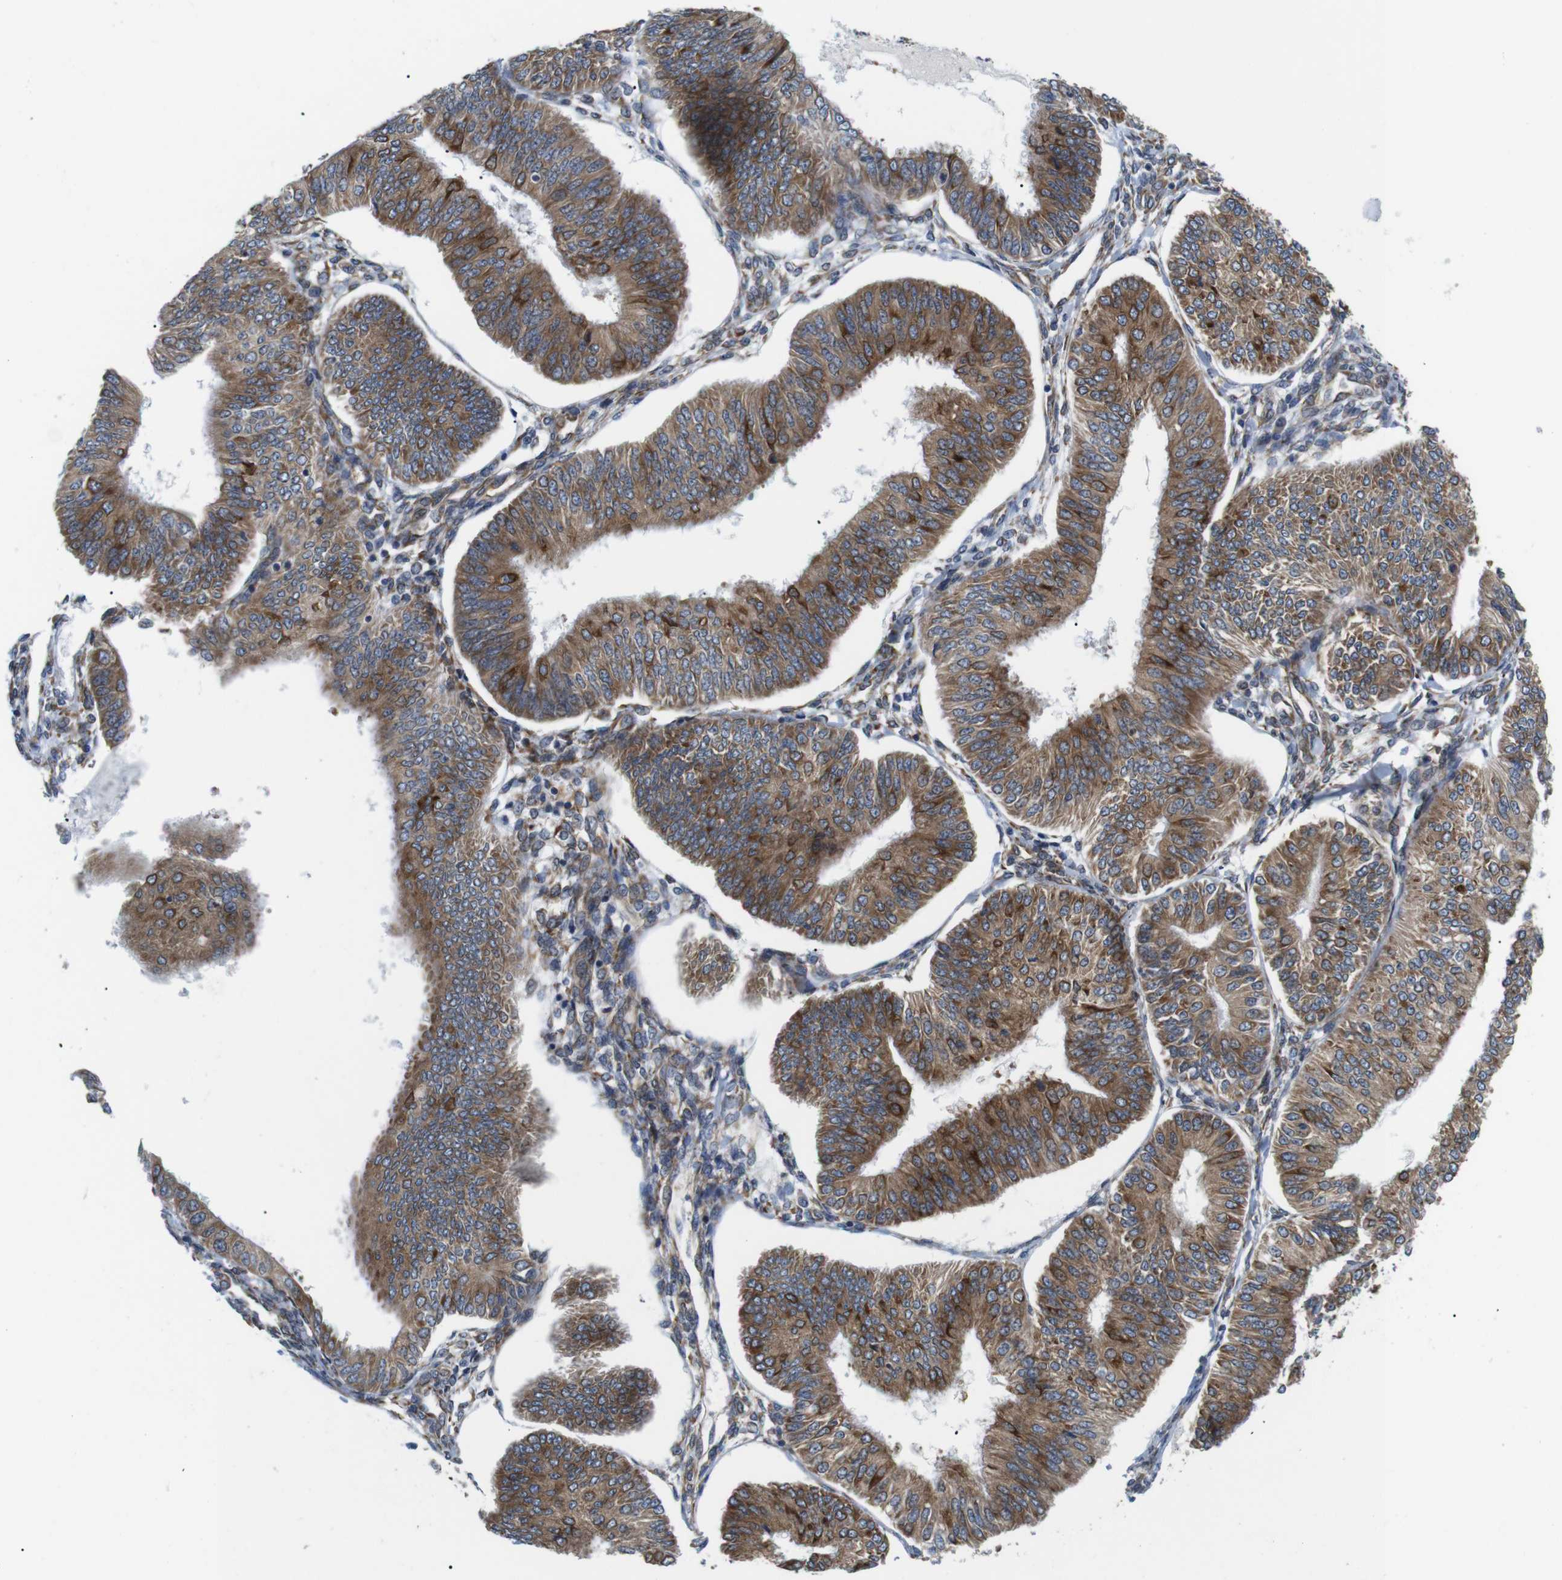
{"staining": {"intensity": "moderate", "quantity": ">75%", "location": "cytoplasmic/membranous"}, "tissue": "endometrial cancer", "cell_type": "Tumor cells", "image_type": "cancer", "snomed": [{"axis": "morphology", "description": "Adenocarcinoma, NOS"}, {"axis": "topography", "description": "Endometrium"}], "caption": "The photomicrograph demonstrates a brown stain indicating the presence of a protein in the cytoplasmic/membranous of tumor cells in endometrial cancer.", "gene": "HACD3", "patient": {"sex": "female", "age": 58}}